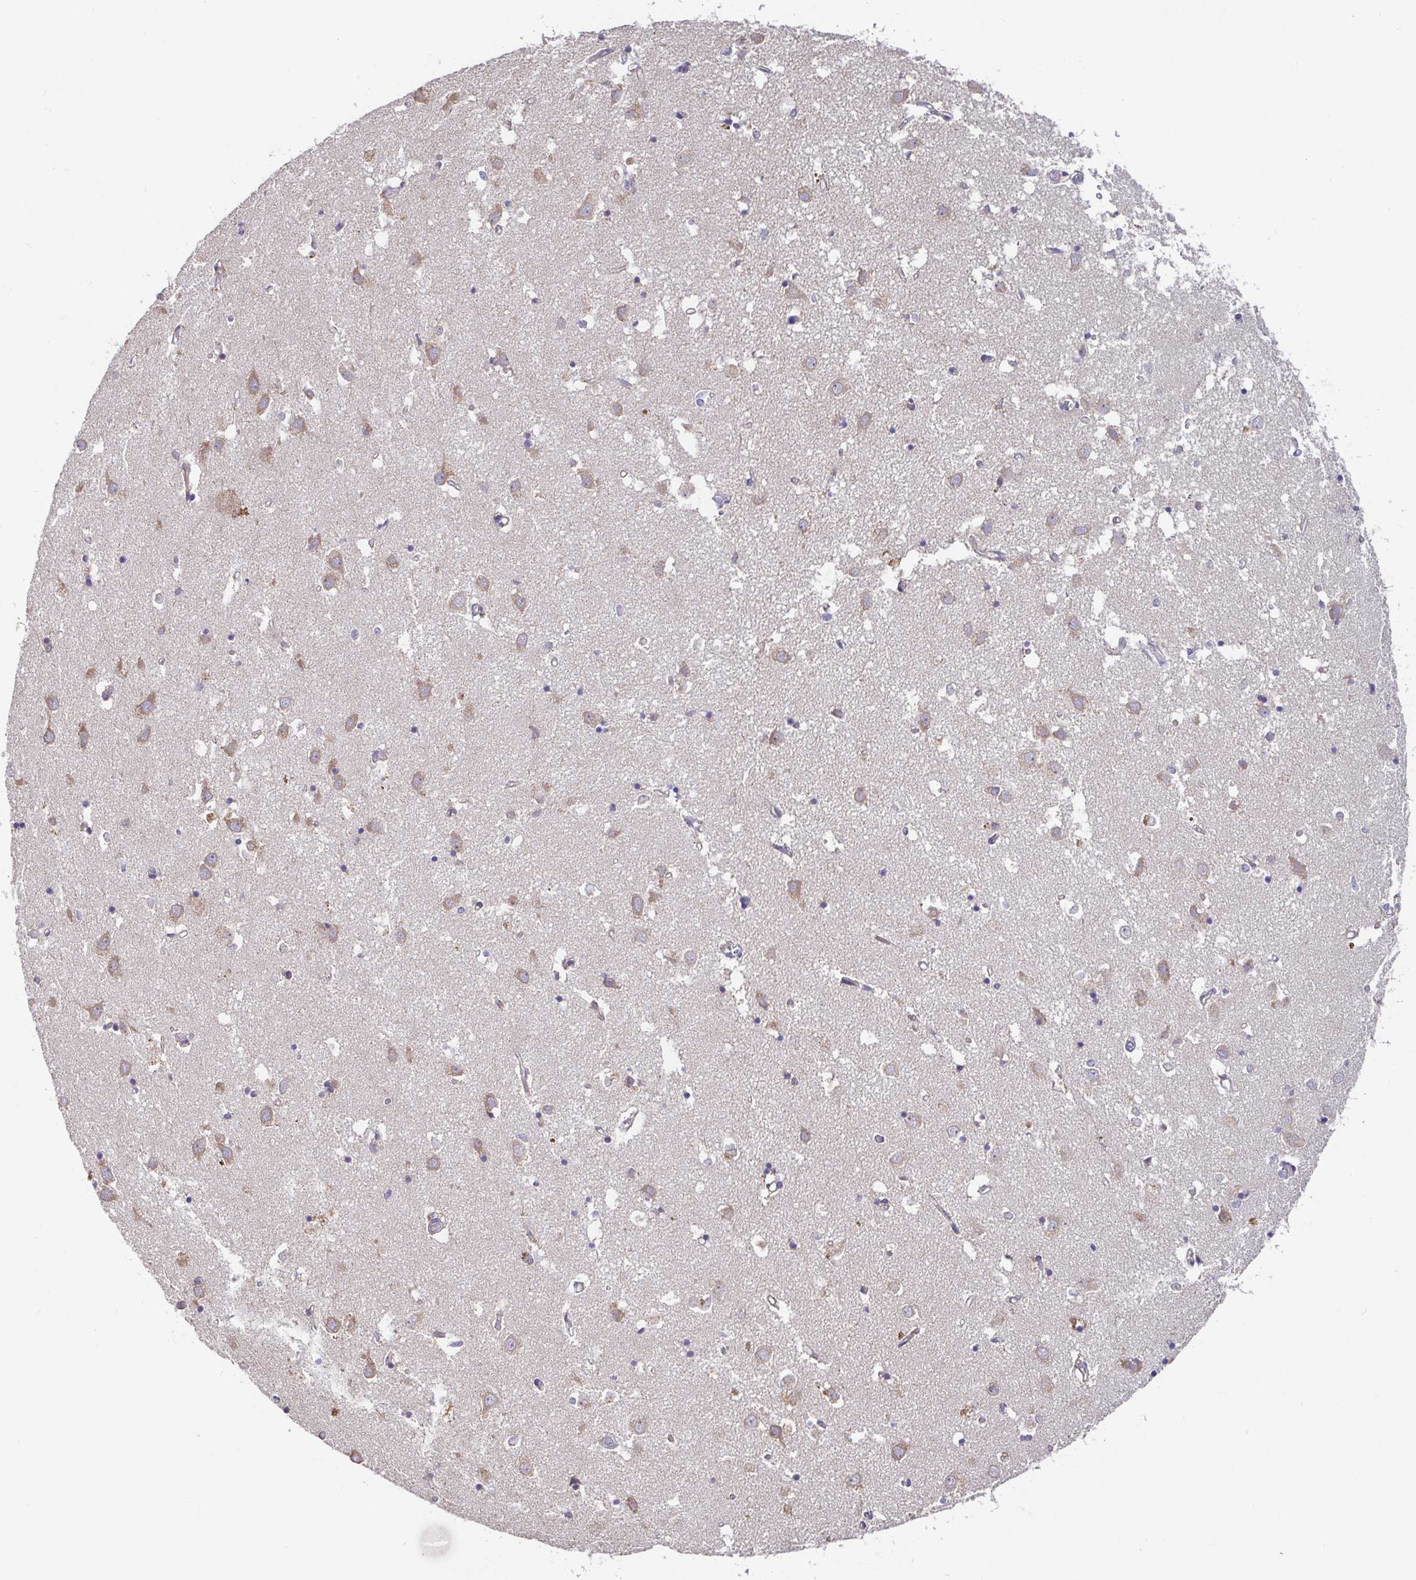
{"staining": {"intensity": "moderate", "quantity": "<25%", "location": "cytoplasmic/membranous"}, "tissue": "caudate", "cell_type": "Glial cells", "image_type": "normal", "snomed": [{"axis": "morphology", "description": "Normal tissue, NOS"}, {"axis": "topography", "description": "Lateral ventricle wall"}], "caption": "Brown immunohistochemical staining in normal caudate exhibits moderate cytoplasmic/membranous staining in about <25% of glial cells.", "gene": "ELP1", "patient": {"sex": "male", "age": 70}}